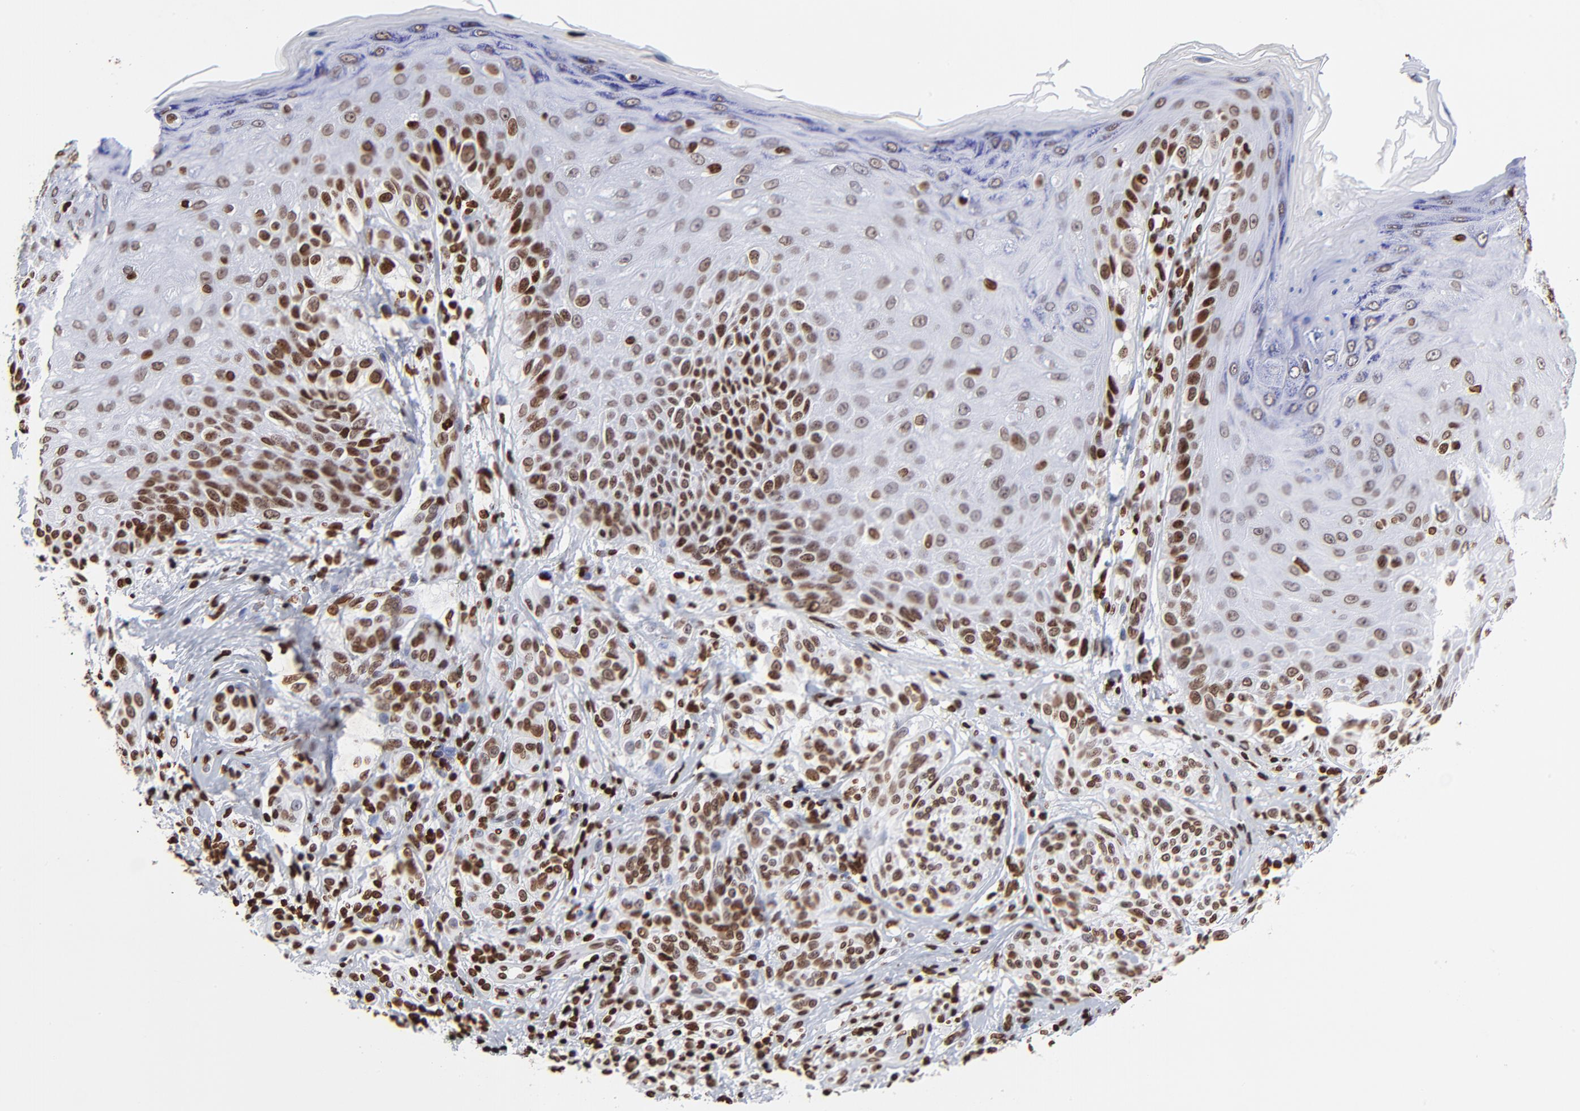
{"staining": {"intensity": "strong", "quantity": ">75%", "location": "nuclear"}, "tissue": "melanoma", "cell_type": "Tumor cells", "image_type": "cancer", "snomed": [{"axis": "morphology", "description": "Malignant melanoma, NOS"}, {"axis": "topography", "description": "Skin"}], "caption": "A high-resolution micrograph shows immunohistochemistry staining of malignant melanoma, which displays strong nuclear staining in approximately >75% of tumor cells.", "gene": "FBH1", "patient": {"sex": "male", "age": 57}}